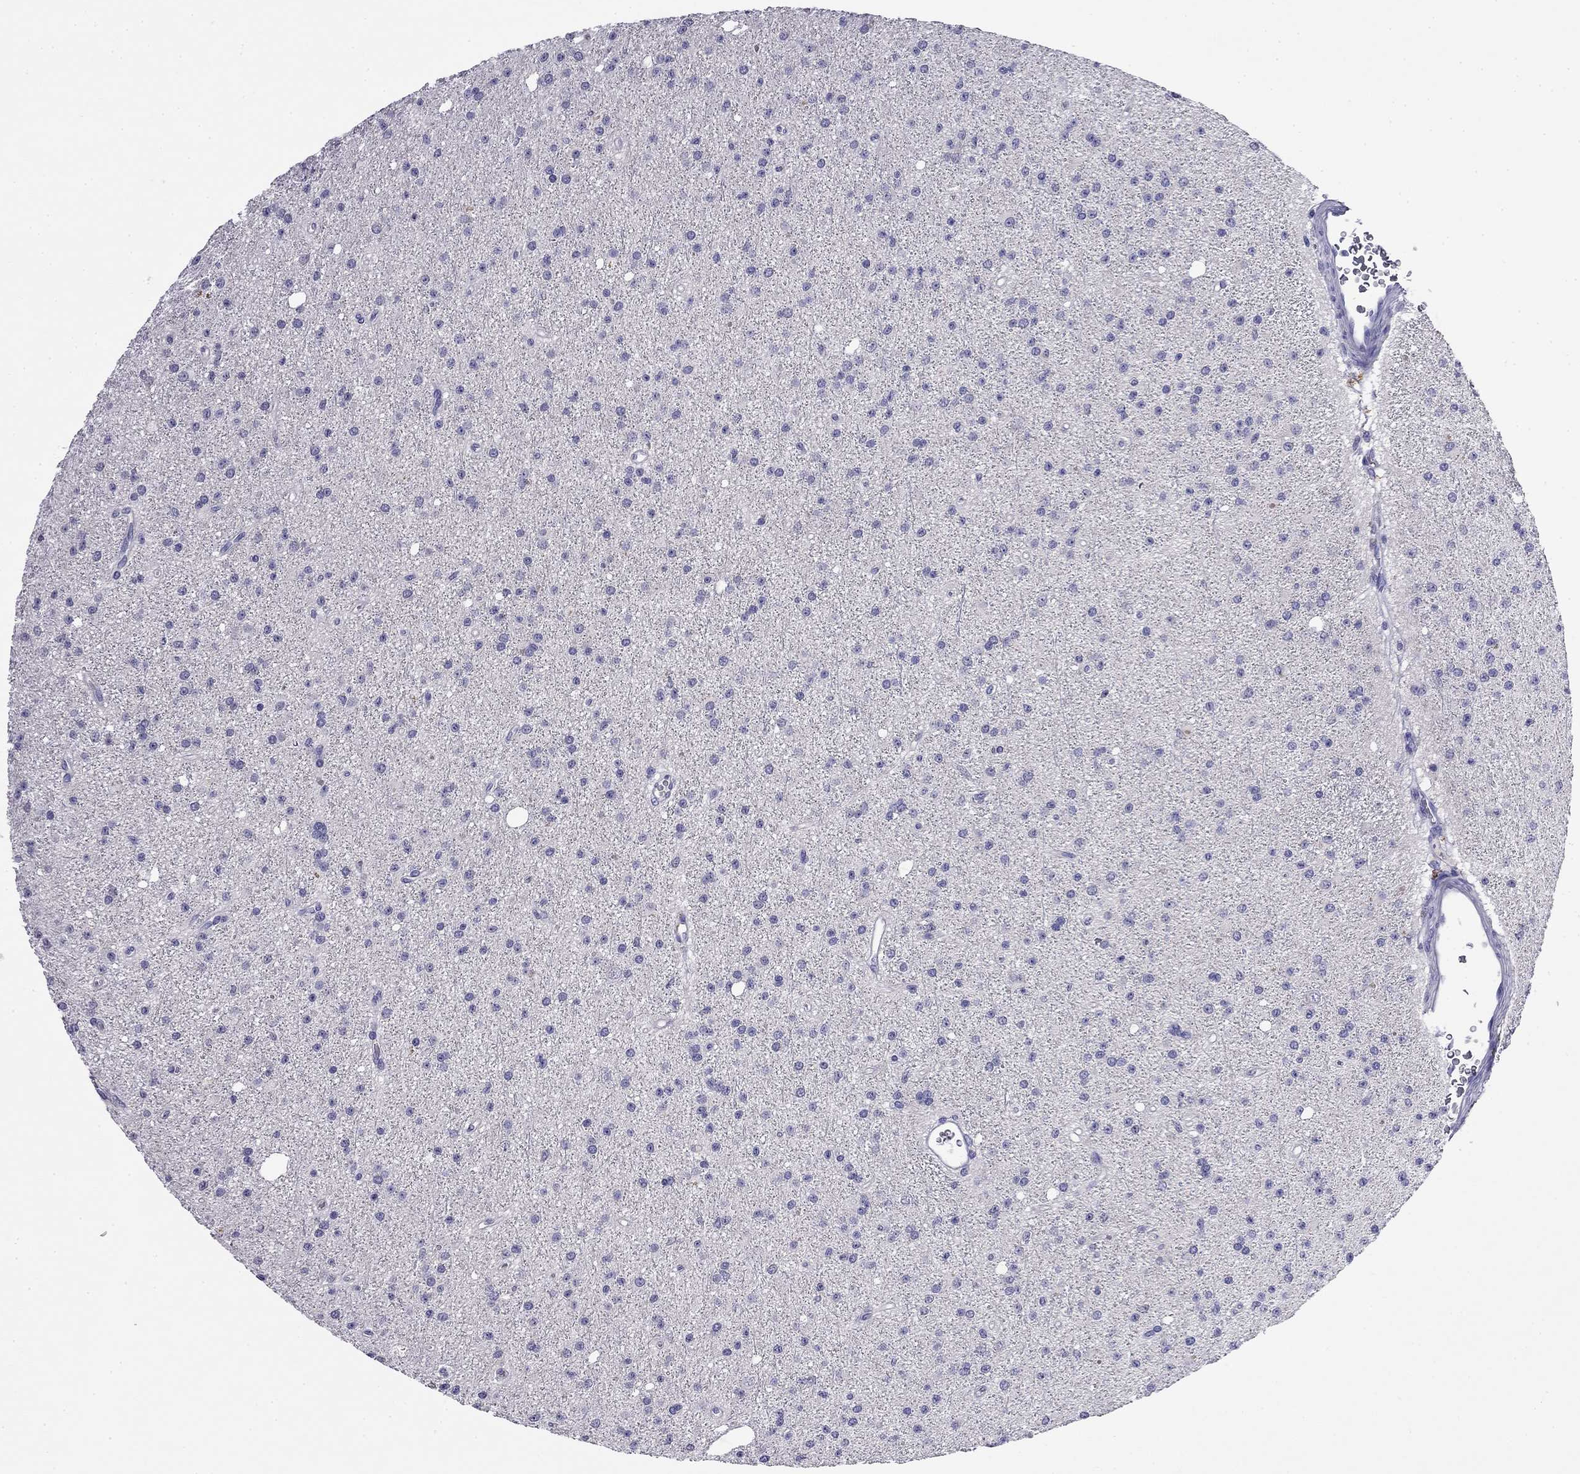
{"staining": {"intensity": "negative", "quantity": "none", "location": "none"}, "tissue": "glioma", "cell_type": "Tumor cells", "image_type": "cancer", "snomed": [{"axis": "morphology", "description": "Glioma, malignant, Low grade"}, {"axis": "topography", "description": "Brain"}], "caption": "IHC of human glioma reveals no expression in tumor cells.", "gene": "MYO15A", "patient": {"sex": "male", "age": 27}}